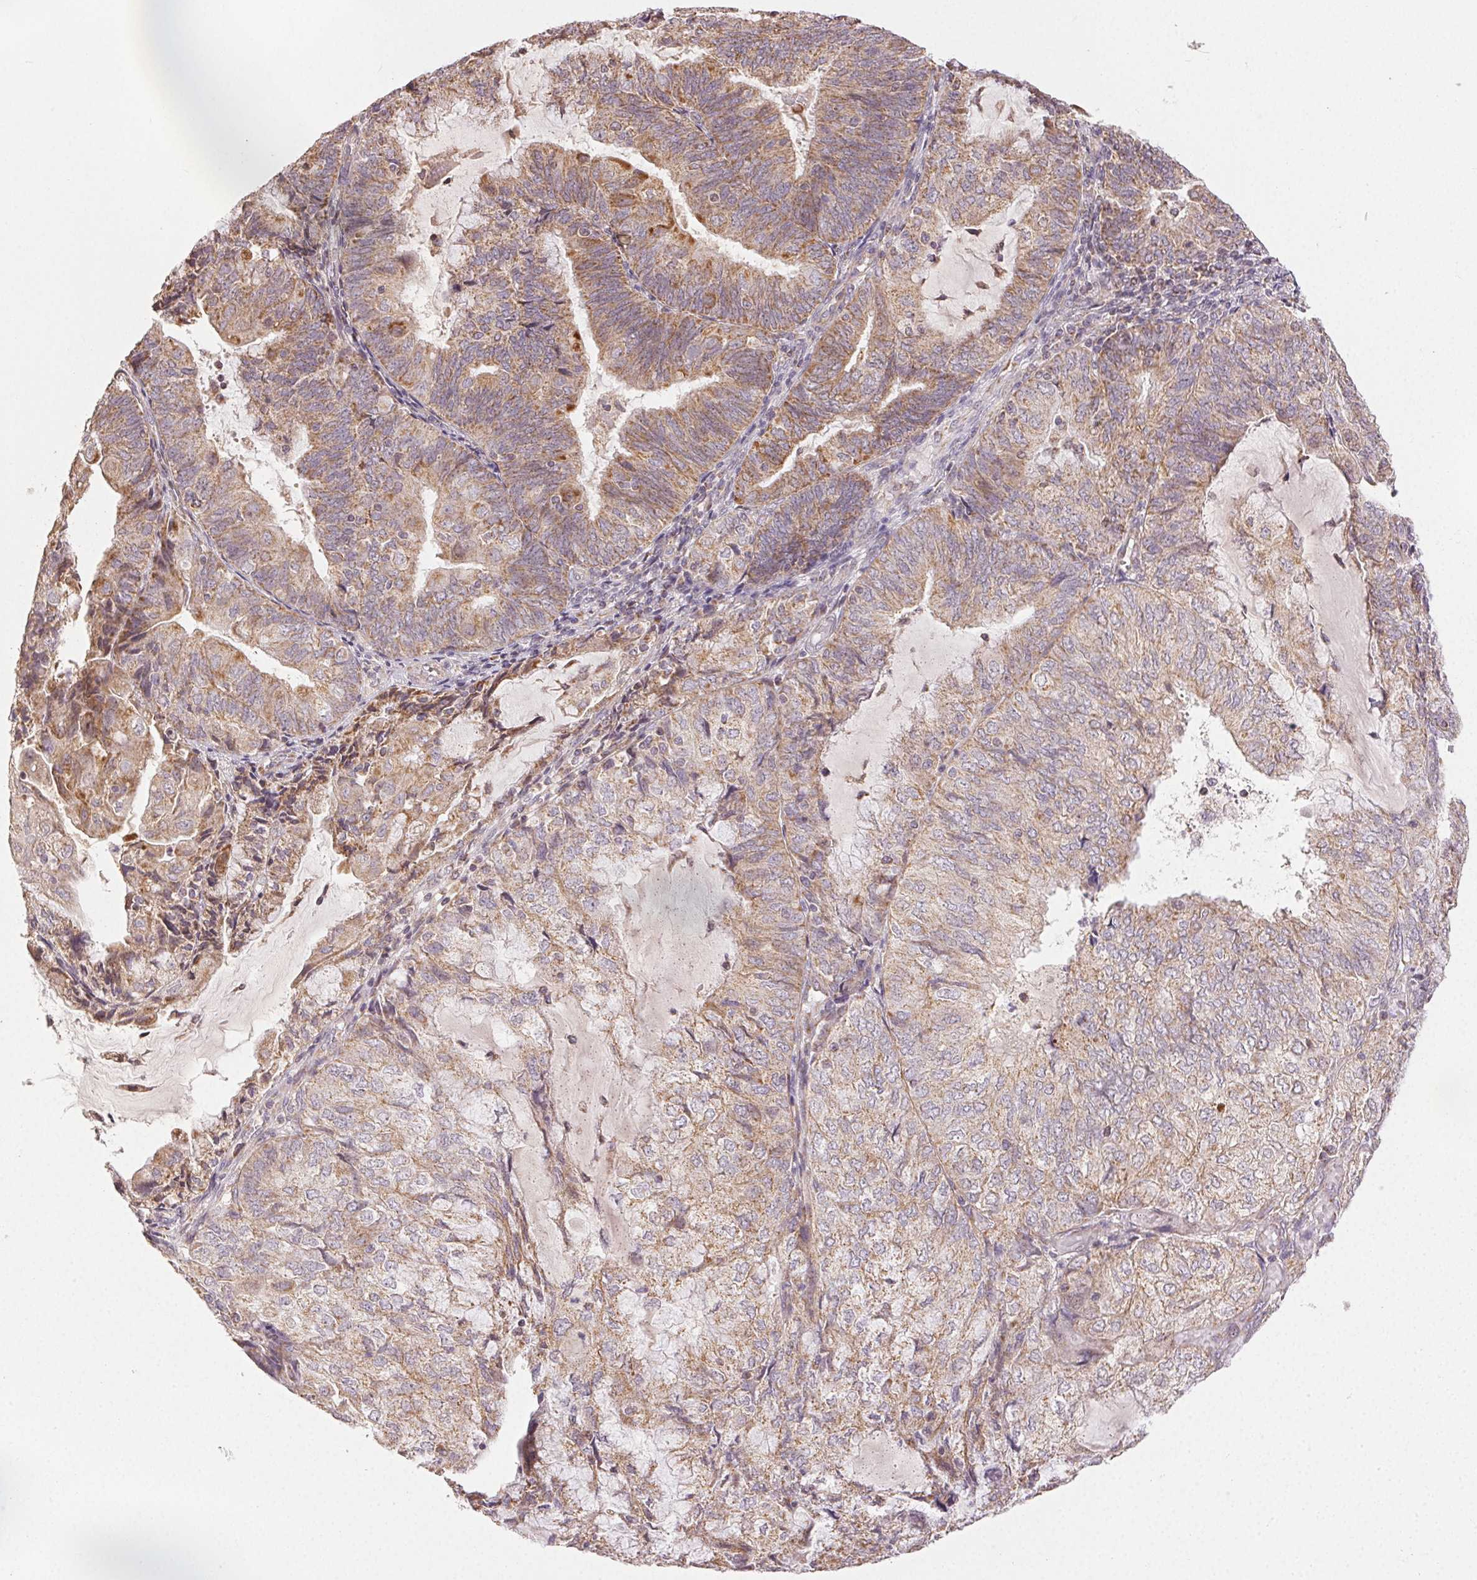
{"staining": {"intensity": "moderate", "quantity": ">75%", "location": "cytoplasmic/membranous"}, "tissue": "endometrial cancer", "cell_type": "Tumor cells", "image_type": "cancer", "snomed": [{"axis": "morphology", "description": "Adenocarcinoma, NOS"}, {"axis": "topography", "description": "Endometrium"}], "caption": "Immunohistochemical staining of endometrial adenocarcinoma exhibits medium levels of moderate cytoplasmic/membranous protein staining in about >75% of tumor cells.", "gene": "CLASP1", "patient": {"sex": "female", "age": 81}}